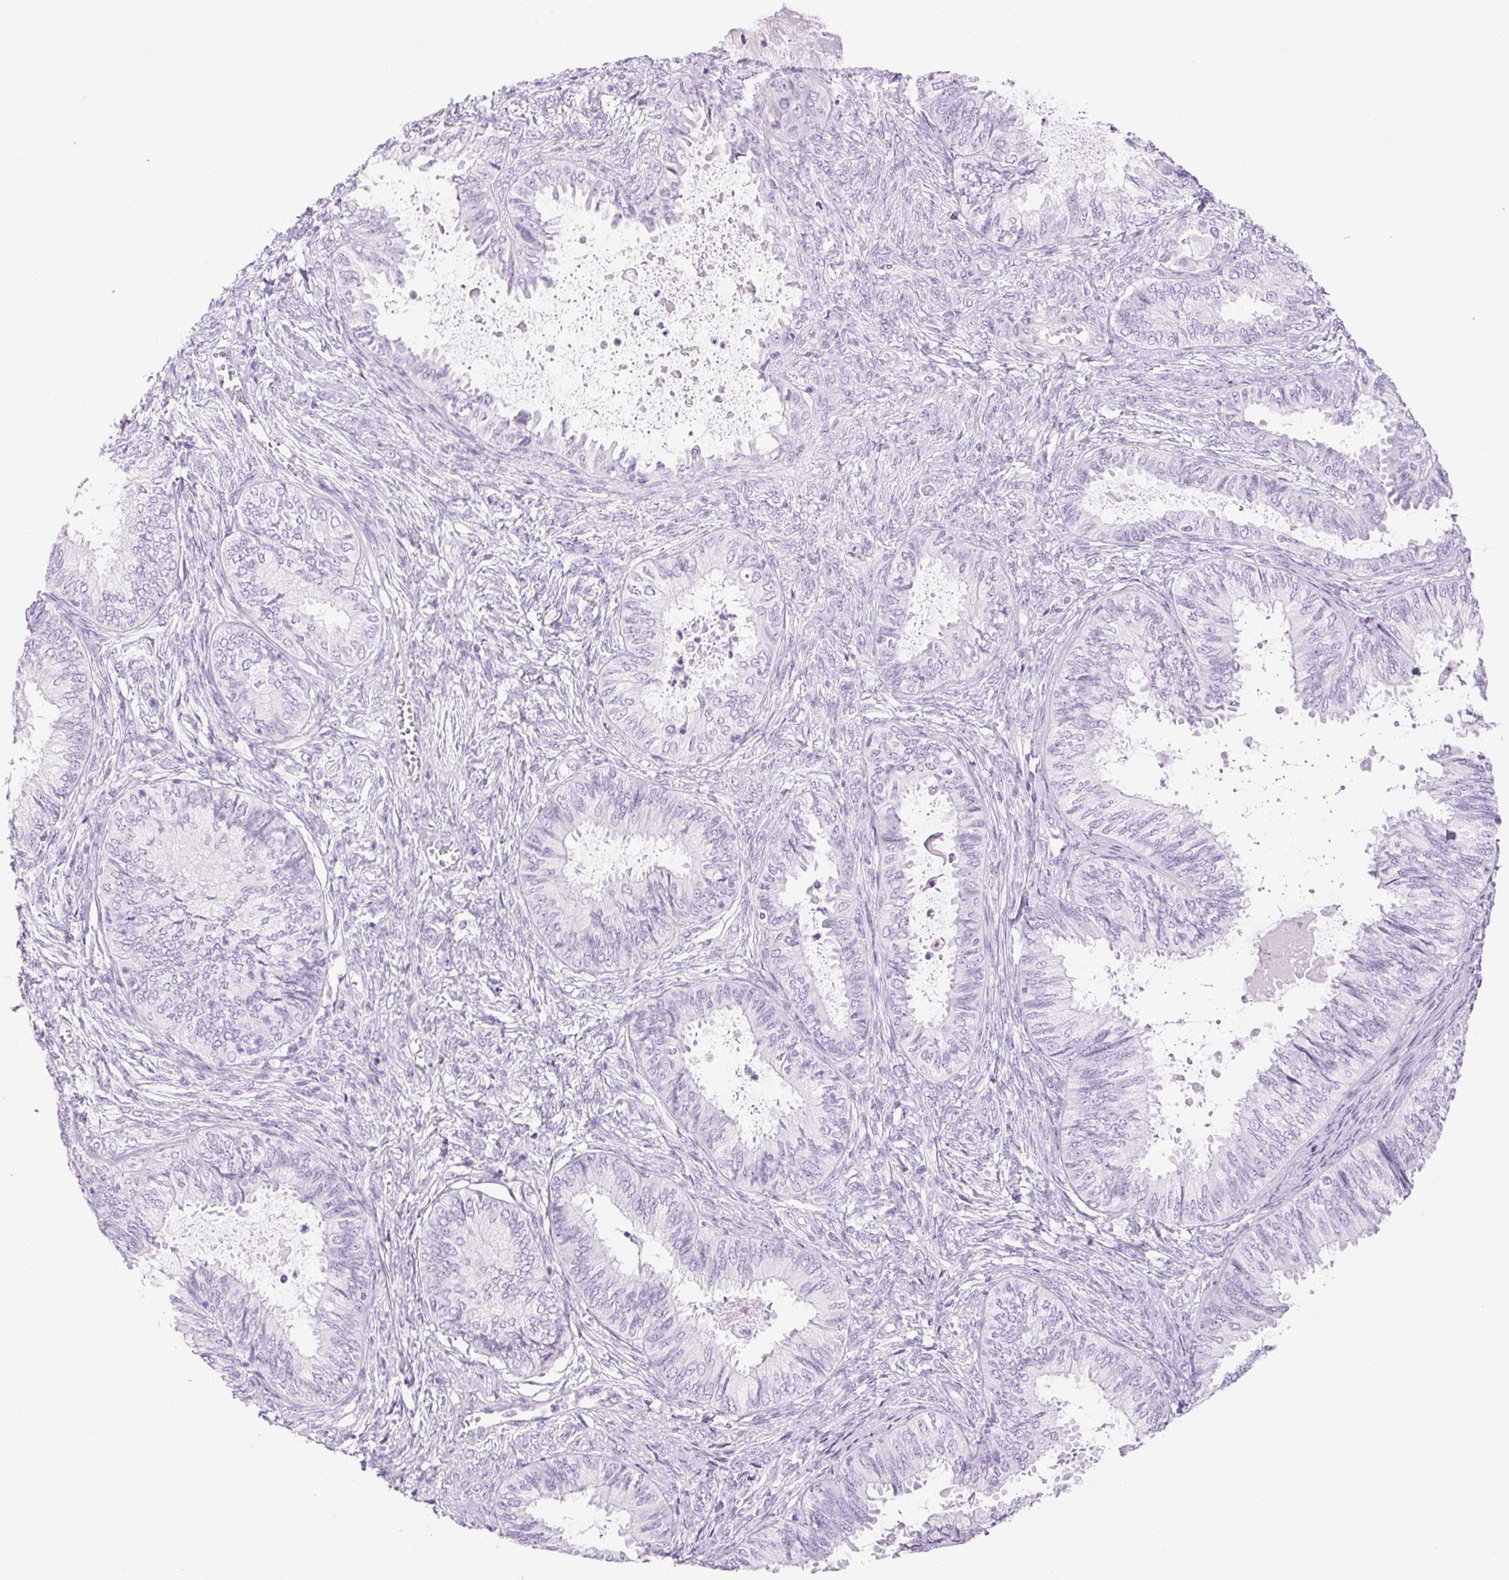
{"staining": {"intensity": "negative", "quantity": "none", "location": "none"}, "tissue": "ovarian cancer", "cell_type": "Tumor cells", "image_type": "cancer", "snomed": [{"axis": "morphology", "description": "Carcinoma, endometroid"}, {"axis": "topography", "description": "Ovary"}], "caption": "Ovarian cancer (endometroid carcinoma) stained for a protein using immunohistochemistry exhibits no staining tumor cells.", "gene": "SP140L", "patient": {"sex": "female", "age": 70}}